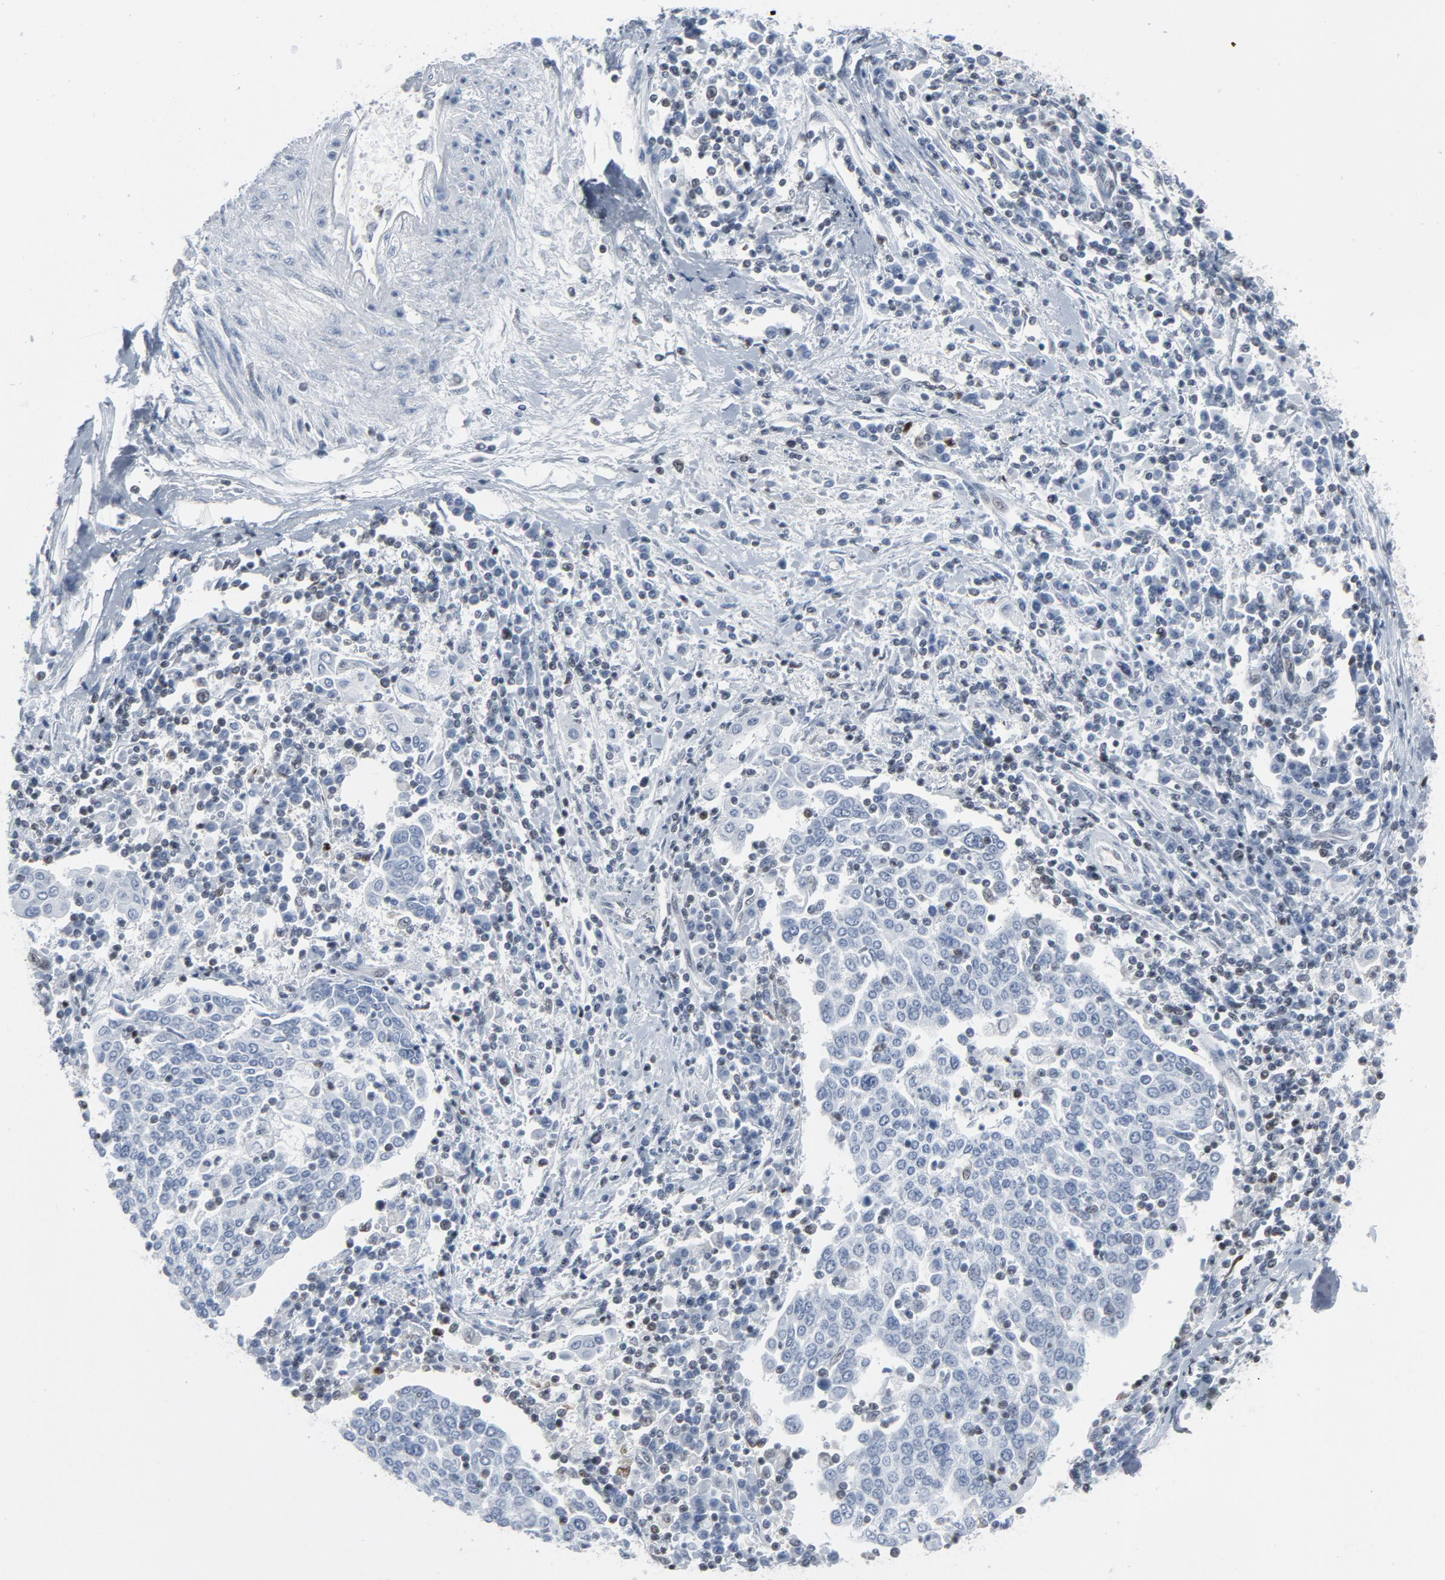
{"staining": {"intensity": "negative", "quantity": "none", "location": "none"}, "tissue": "cervical cancer", "cell_type": "Tumor cells", "image_type": "cancer", "snomed": [{"axis": "morphology", "description": "Squamous cell carcinoma, NOS"}, {"axis": "topography", "description": "Cervix"}], "caption": "Photomicrograph shows no protein staining in tumor cells of cervical cancer tissue.", "gene": "STAT5A", "patient": {"sex": "female", "age": 40}}